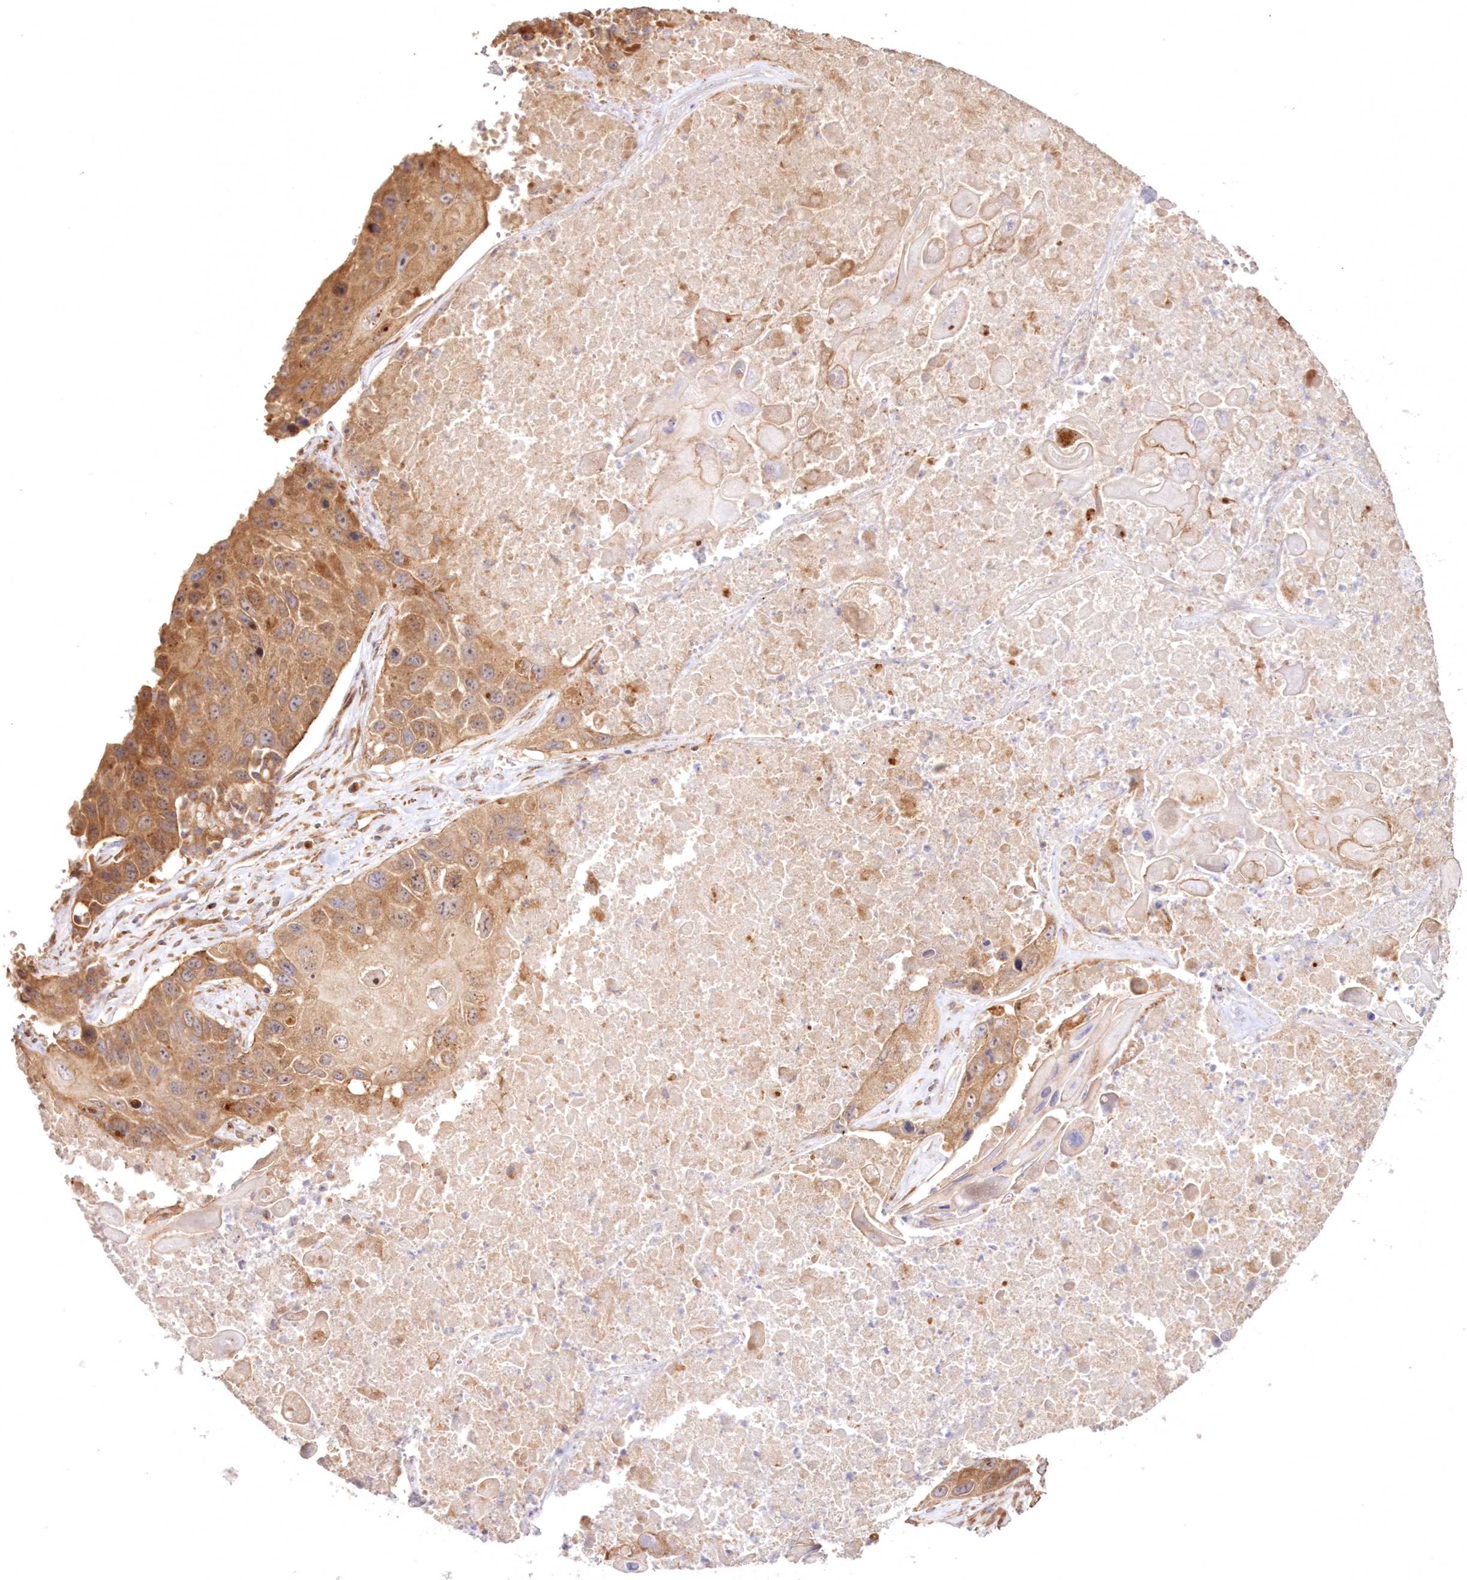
{"staining": {"intensity": "moderate", "quantity": ">75%", "location": "cytoplasmic/membranous"}, "tissue": "lung cancer", "cell_type": "Tumor cells", "image_type": "cancer", "snomed": [{"axis": "morphology", "description": "Squamous cell carcinoma, NOS"}, {"axis": "topography", "description": "Lung"}], "caption": "An immunohistochemistry micrograph of tumor tissue is shown. Protein staining in brown labels moderate cytoplasmic/membranous positivity in squamous cell carcinoma (lung) within tumor cells. The protein of interest is stained brown, and the nuclei are stained in blue (DAB (3,3'-diaminobenzidine) IHC with brightfield microscopy, high magnification).", "gene": "DDO", "patient": {"sex": "male", "age": 61}}